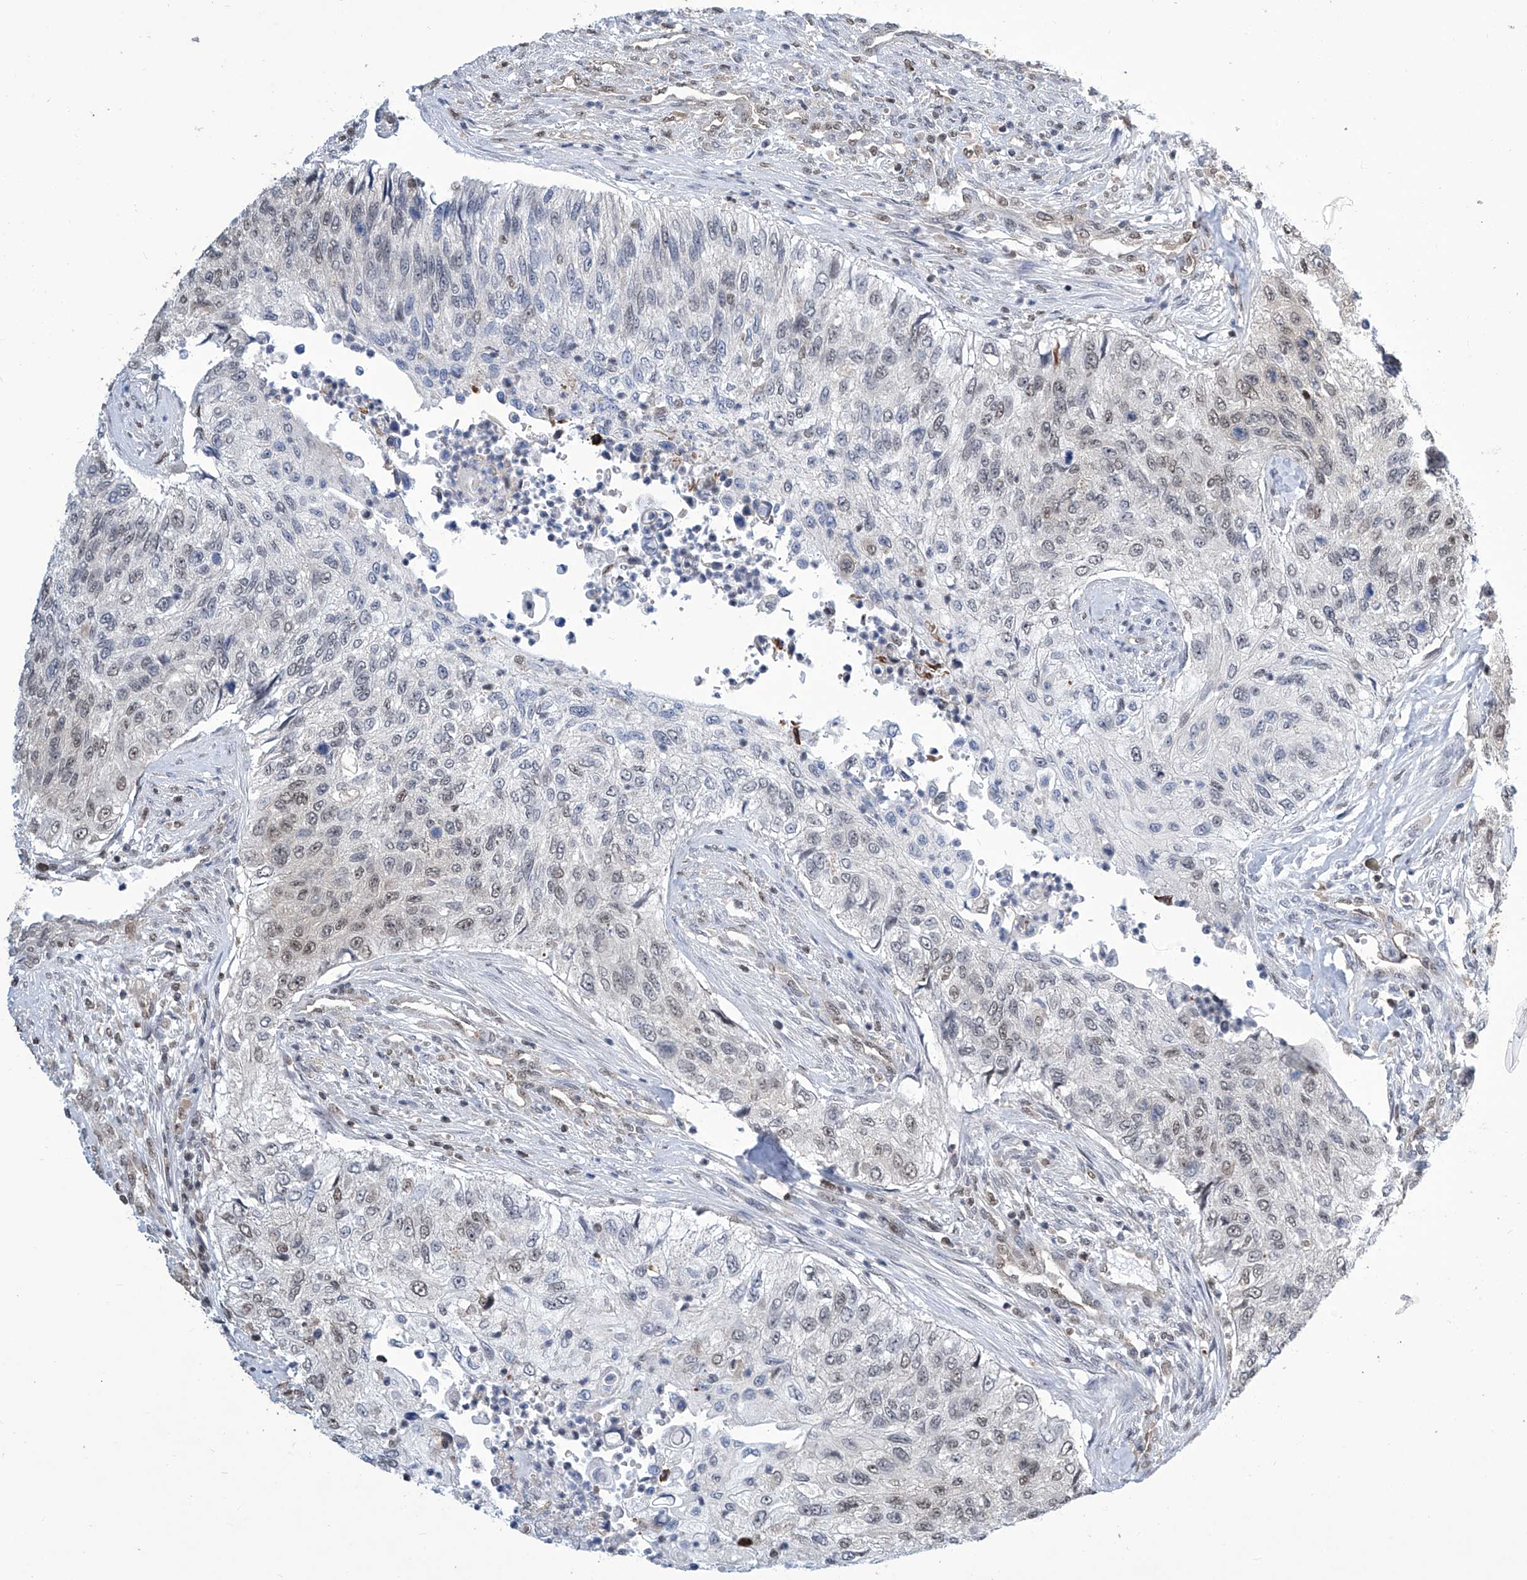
{"staining": {"intensity": "weak", "quantity": "<25%", "location": "nuclear"}, "tissue": "urothelial cancer", "cell_type": "Tumor cells", "image_type": "cancer", "snomed": [{"axis": "morphology", "description": "Urothelial carcinoma, High grade"}, {"axis": "topography", "description": "Urinary bladder"}], "caption": "High power microscopy photomicrograph of an immunohistochemistry histopathology image of urothelial cancer, revealing no significant positivity in tumor cells.", "gene": "SREBF2", "patient": {"sex": "female", "age": 60}}